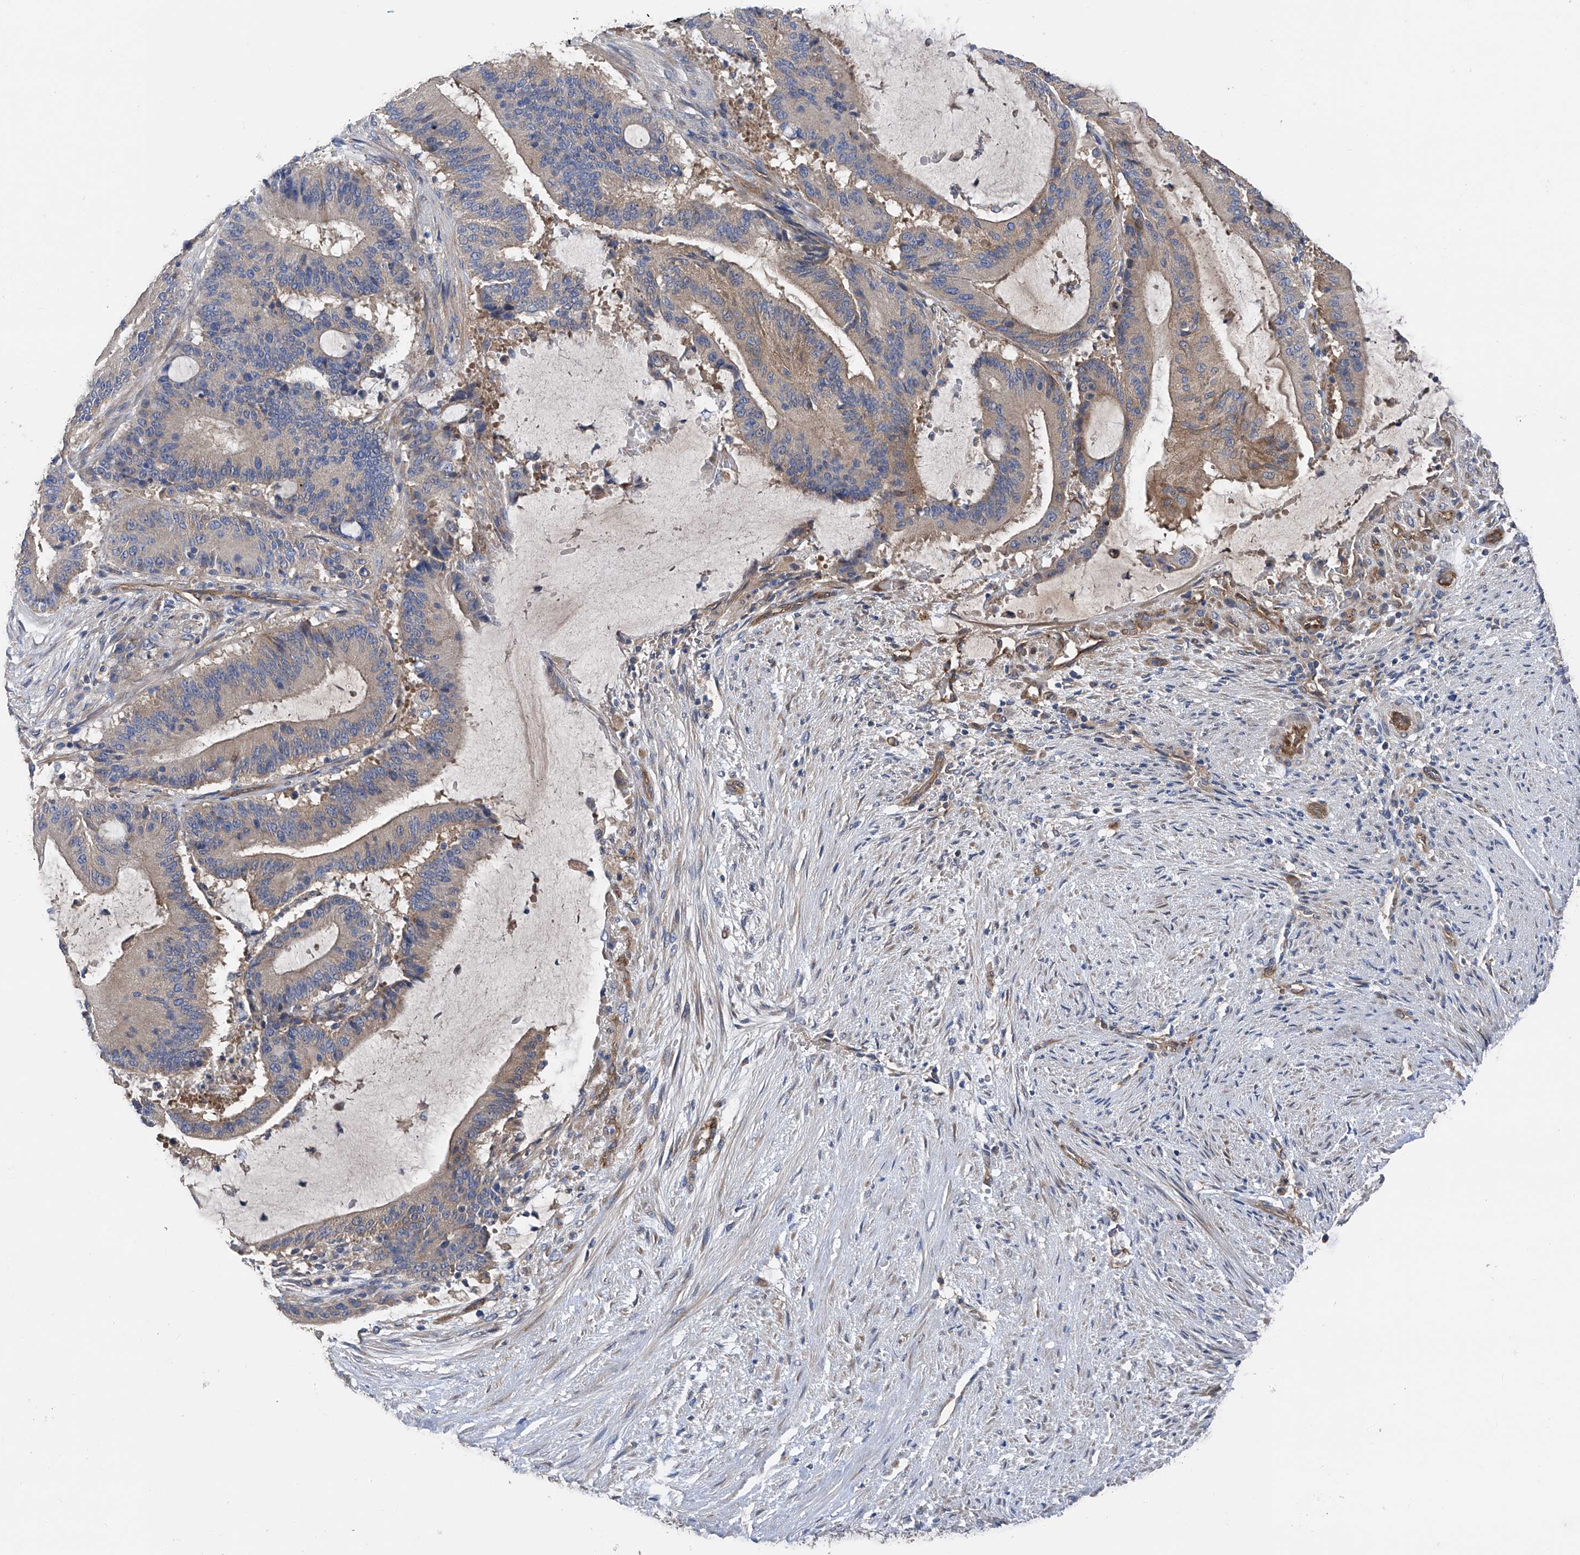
{"staining": {"intensity": "weak", "quantity": "25%-75%", "location": "cytoplasmic/membranous"}, "tissue": "liver cancer", "cell_type": "Tumor cells", "image_type": "cancer", "snomed": [{"axis": "morphology", "description": "Normal tissue, NOS"}, {"axis": "morphology", "description": "Cholangiocarcinoma"}, {"axis": "topography", "description": "Liver"}, {"axis": "topography", "description": "Peripheral nerve tissue"}], "caption": "Liver cancer (cholangiocarcinoma) stained with a brown dye displays weak cytoplasmic/membranous positive staining in approximately 25%-75% of tumor cells.", "gene": "PTK2", "patient": {"sex": "female", "age": 73}}